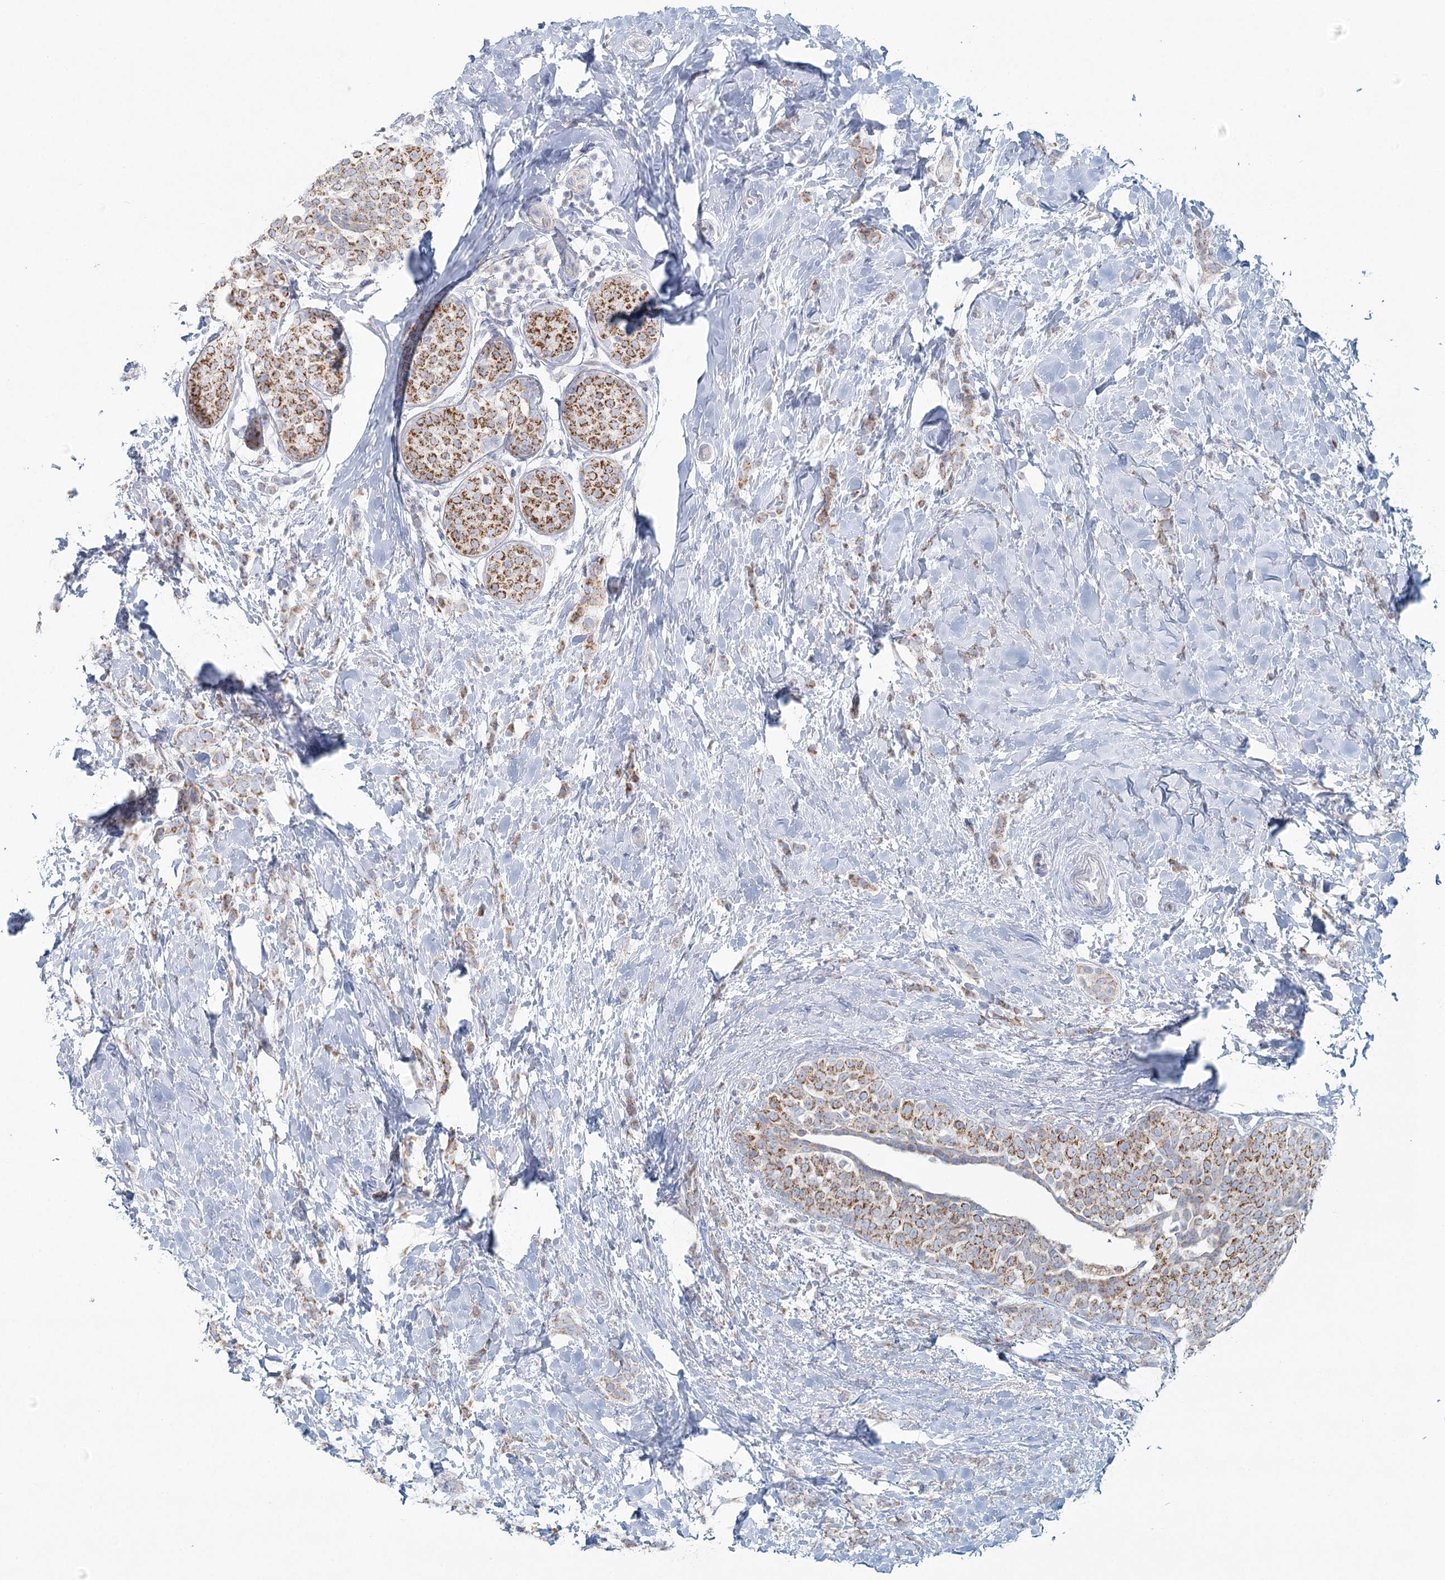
{"staining": {"intensity": "moderate", "quantity": ">75%", "location": "cytoplasmic/membranous"}, "tissue": "breast cancer", "cell_type": "Tumor cells", "image_type": "cancer", "snomed": [{"axis": "morphology", "description": "Lobular carcinoma, in situ"}, {"axis": "morphology", "description": "Lobular carcinoma"}, {"axis": "topography", "description": "Breast"}], "caption": "Immunohistochemical staining of lobular carcinoma (breast) exhibits moderate cytoplasmic/membranous protein positivity in approximately >75% of tumor cells.", "gene": "BPHL", "patient": {"sex": "female", "age": 41}}